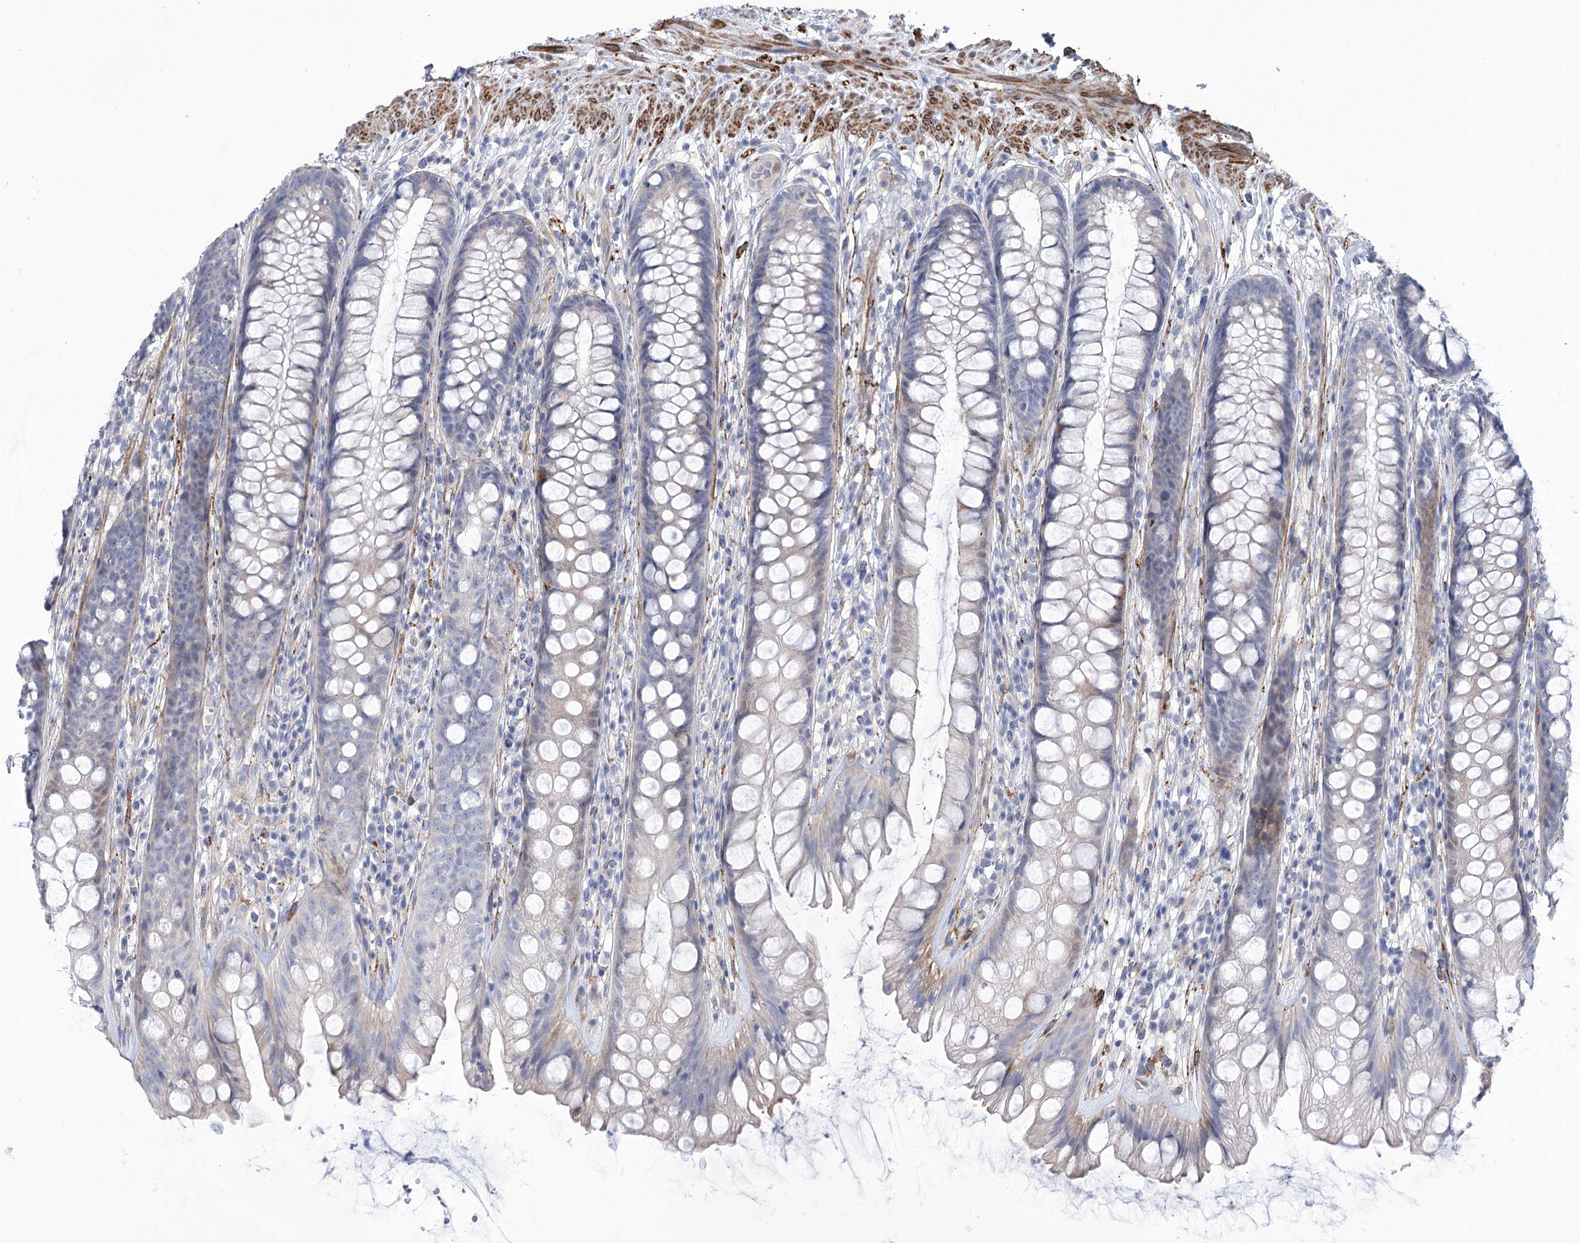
{"staining": {"intensity": "negative", "quantity": "none", "location": "none"}, "tissue": "rectum", "cell_type": "Glandular cells", "image_type": "normal", "snomed": [{"axis": "morphology", "description": "Normal tissue, NOS"}, {"axis": "topography", "description": "Rectum"}], "caption": "This is an IHC image of normal human rectum. There is no staining in glandular cells.", "gene": "ANGPTL3", "patient": {"sex": "male", "age": 74}}